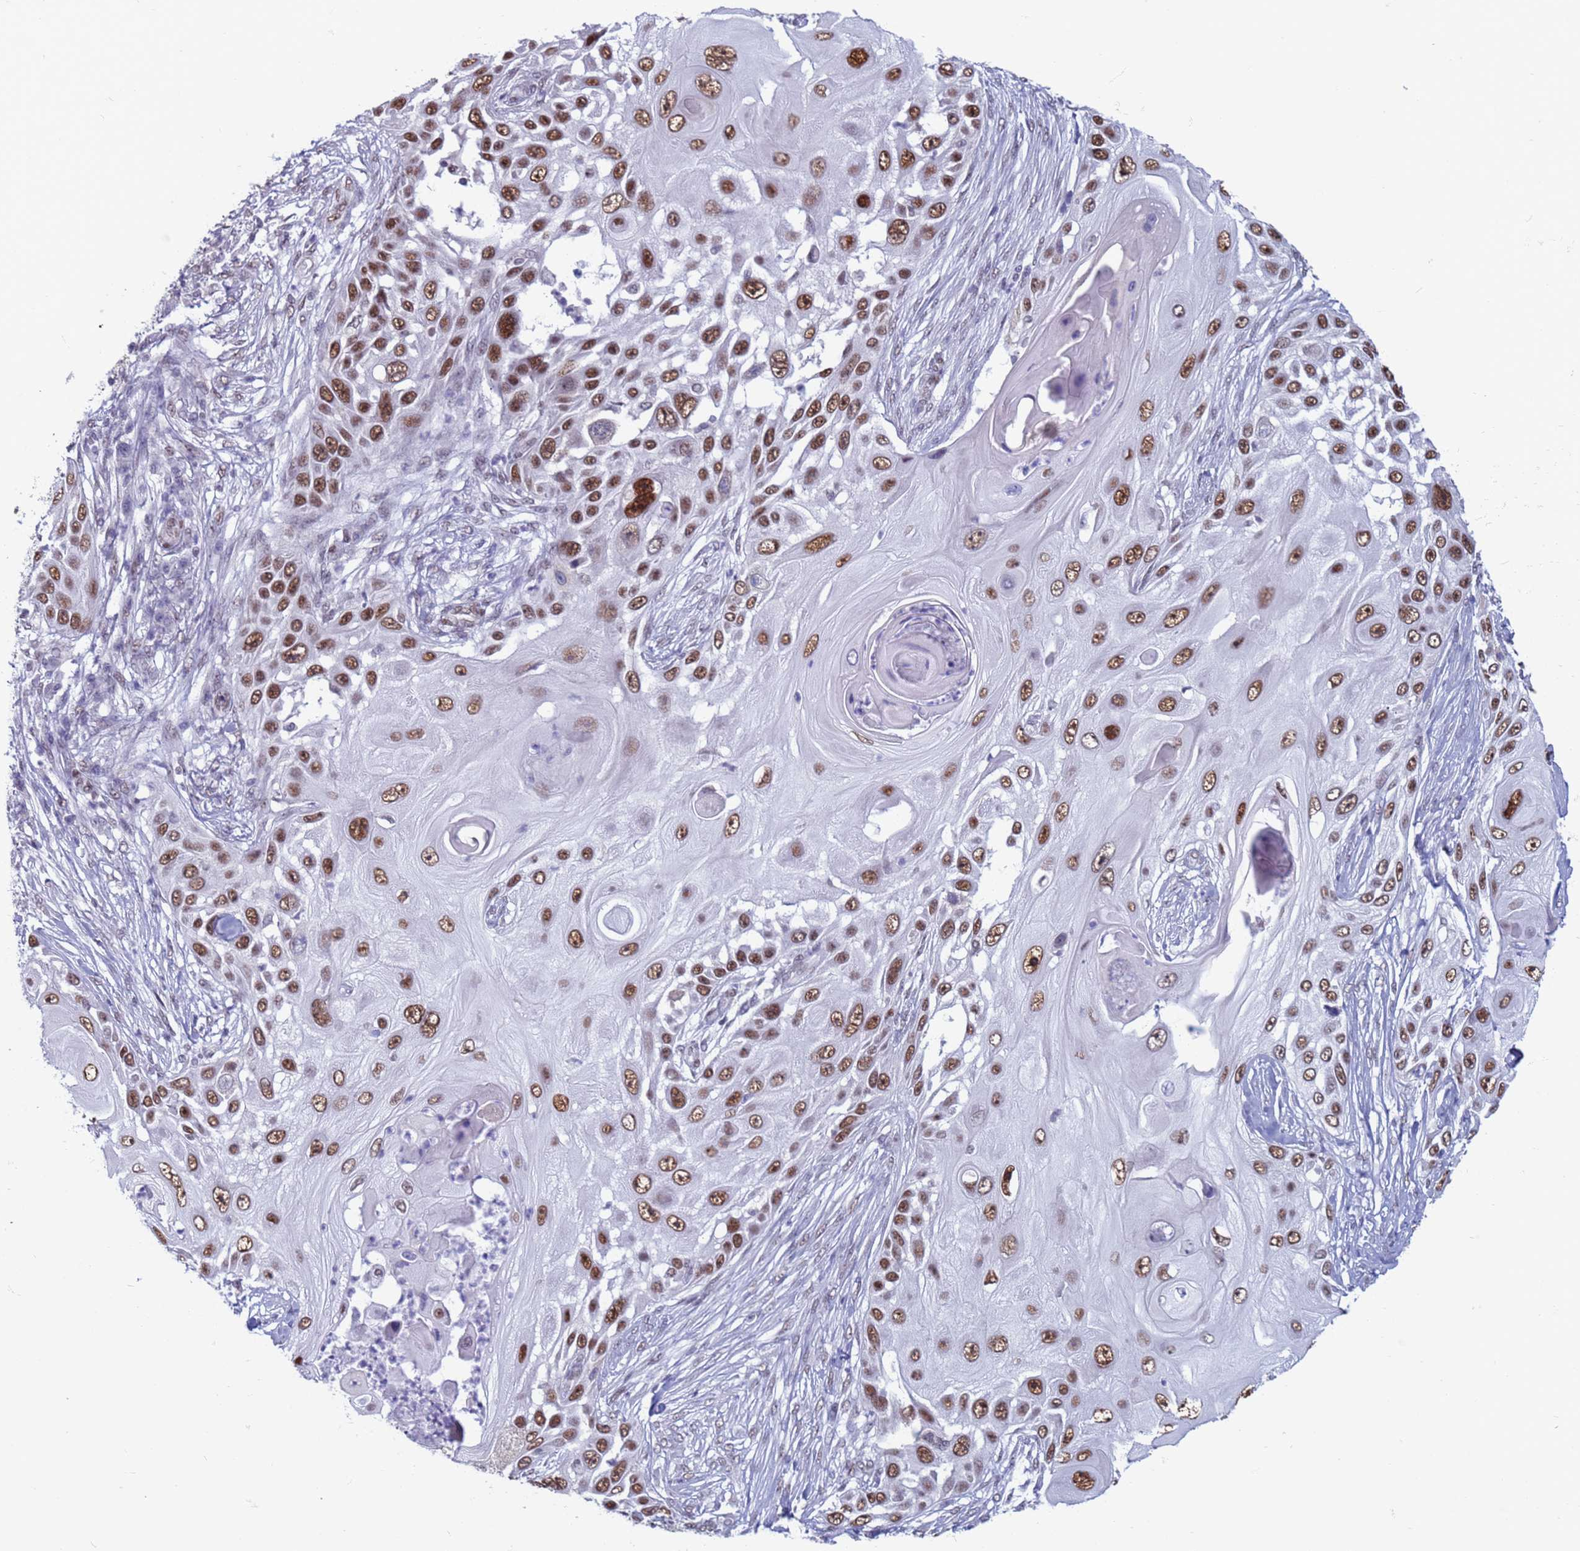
{"staining": {"intensity": "strong", "quantity": ">75%", "location": "nuclear"}, "tissue": "skin cancer", "cell_type": "Tumor cells", "image_type": "cancer", "snomed": [{"axis": "morphology", "description": "Squamous cell carcinoma, NOS"}, {"axis": "topography", "description": "Skin"}], "caption": "A high-resolution image shows immunohistochemistry staining of skin cancer, which displays strong nuclear expression in about >75% of tumor cells. The staining was performed using DAB, with brown indicating positive protein expression. Nuclei are stained blue with hematoxylin.", "gene": "SAE1", "patient": {"sex": "female", "age": 44}}